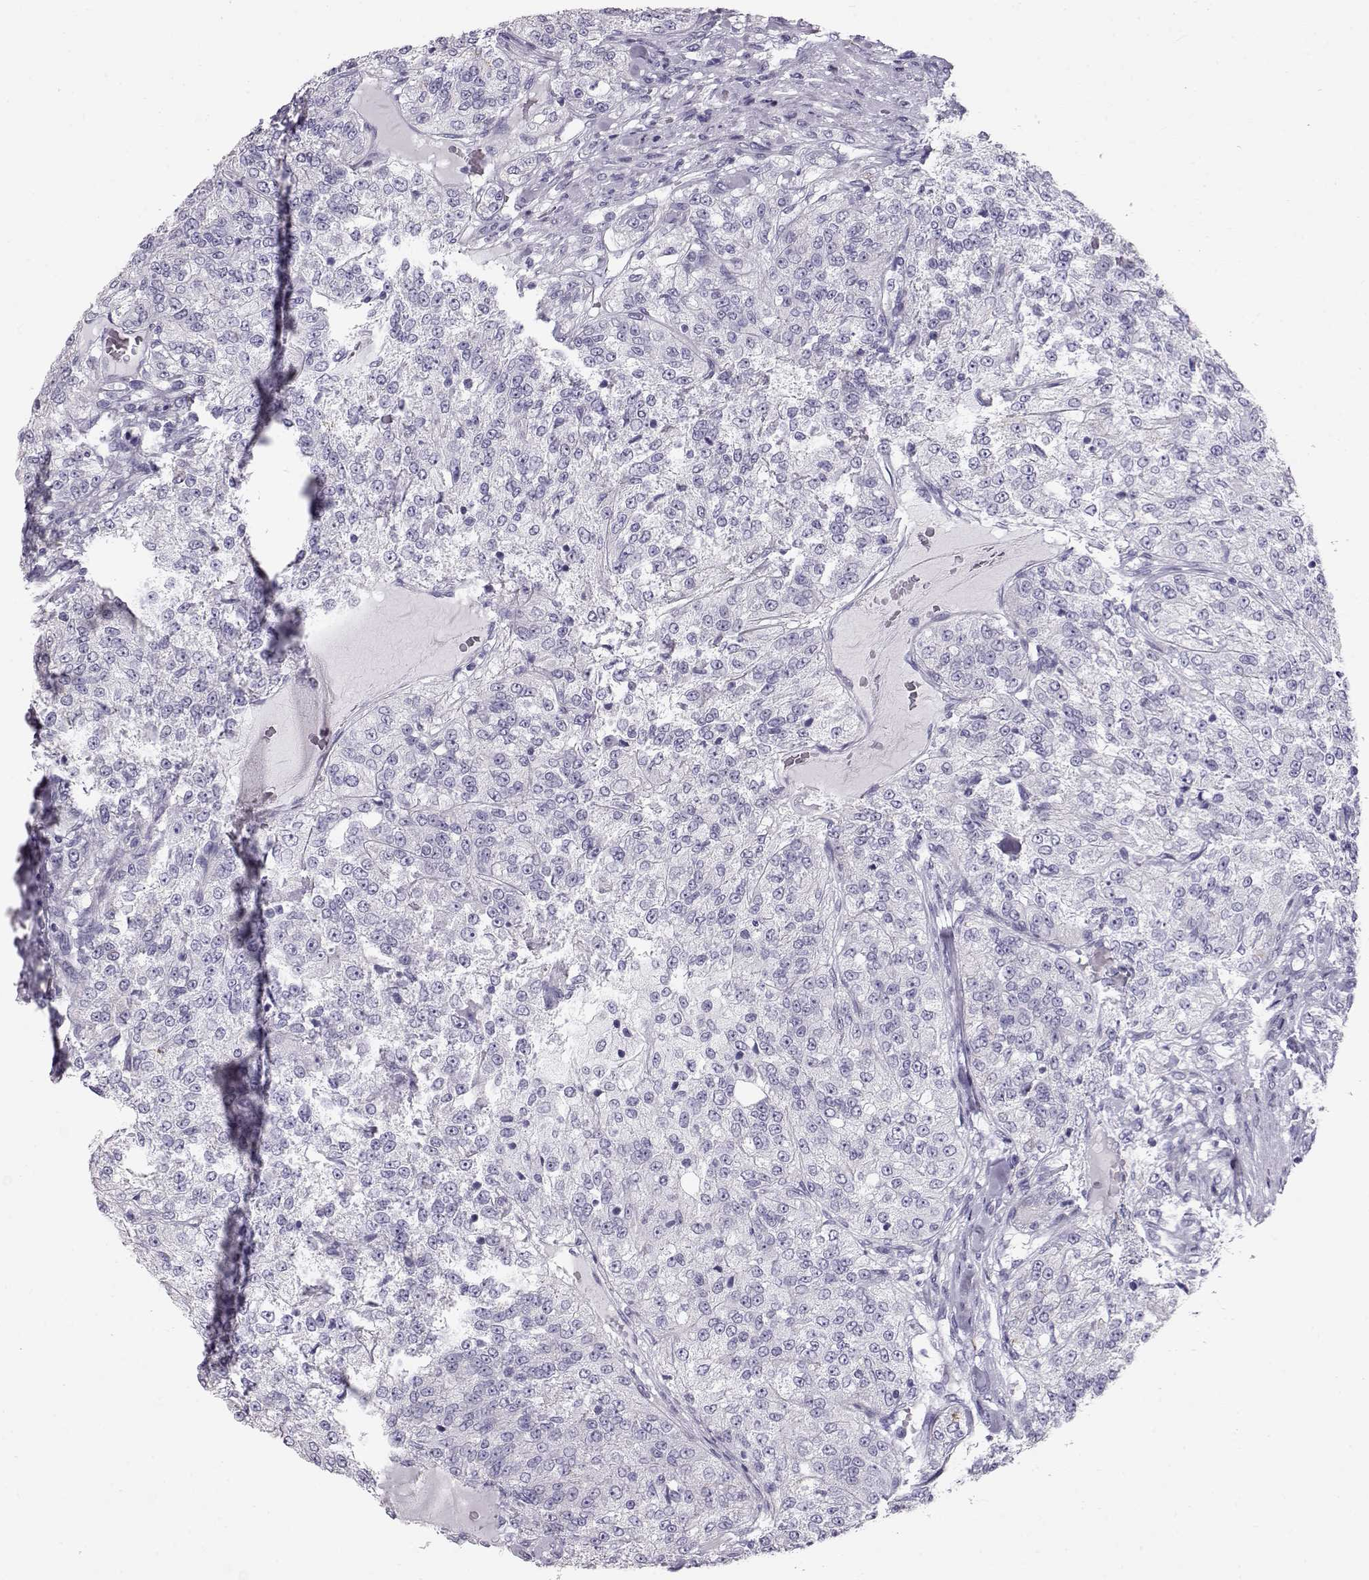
{"staining": {"intensity": "negative", "quantity": "none", "location": "none"}, "tissue": "renal cancer", "cell_type": "Tumor cells", "image_type": "cancer", "snomed": [{"axis": "morphology", "description": "Adenocarcinoma, NOS"}, {"axis": "topography", "description": "Kidney"}], "caption": "High magnification brightfield microscopy of renal cancer (adenocarcinoma) stained with DAB (3,3'-diaminobenzidine) (brown) and counterstained with hematoxylin (blue): tumor cells show no significant staining.", "gene": "RD3", "patient": {"sex": "female", "age": 63}}